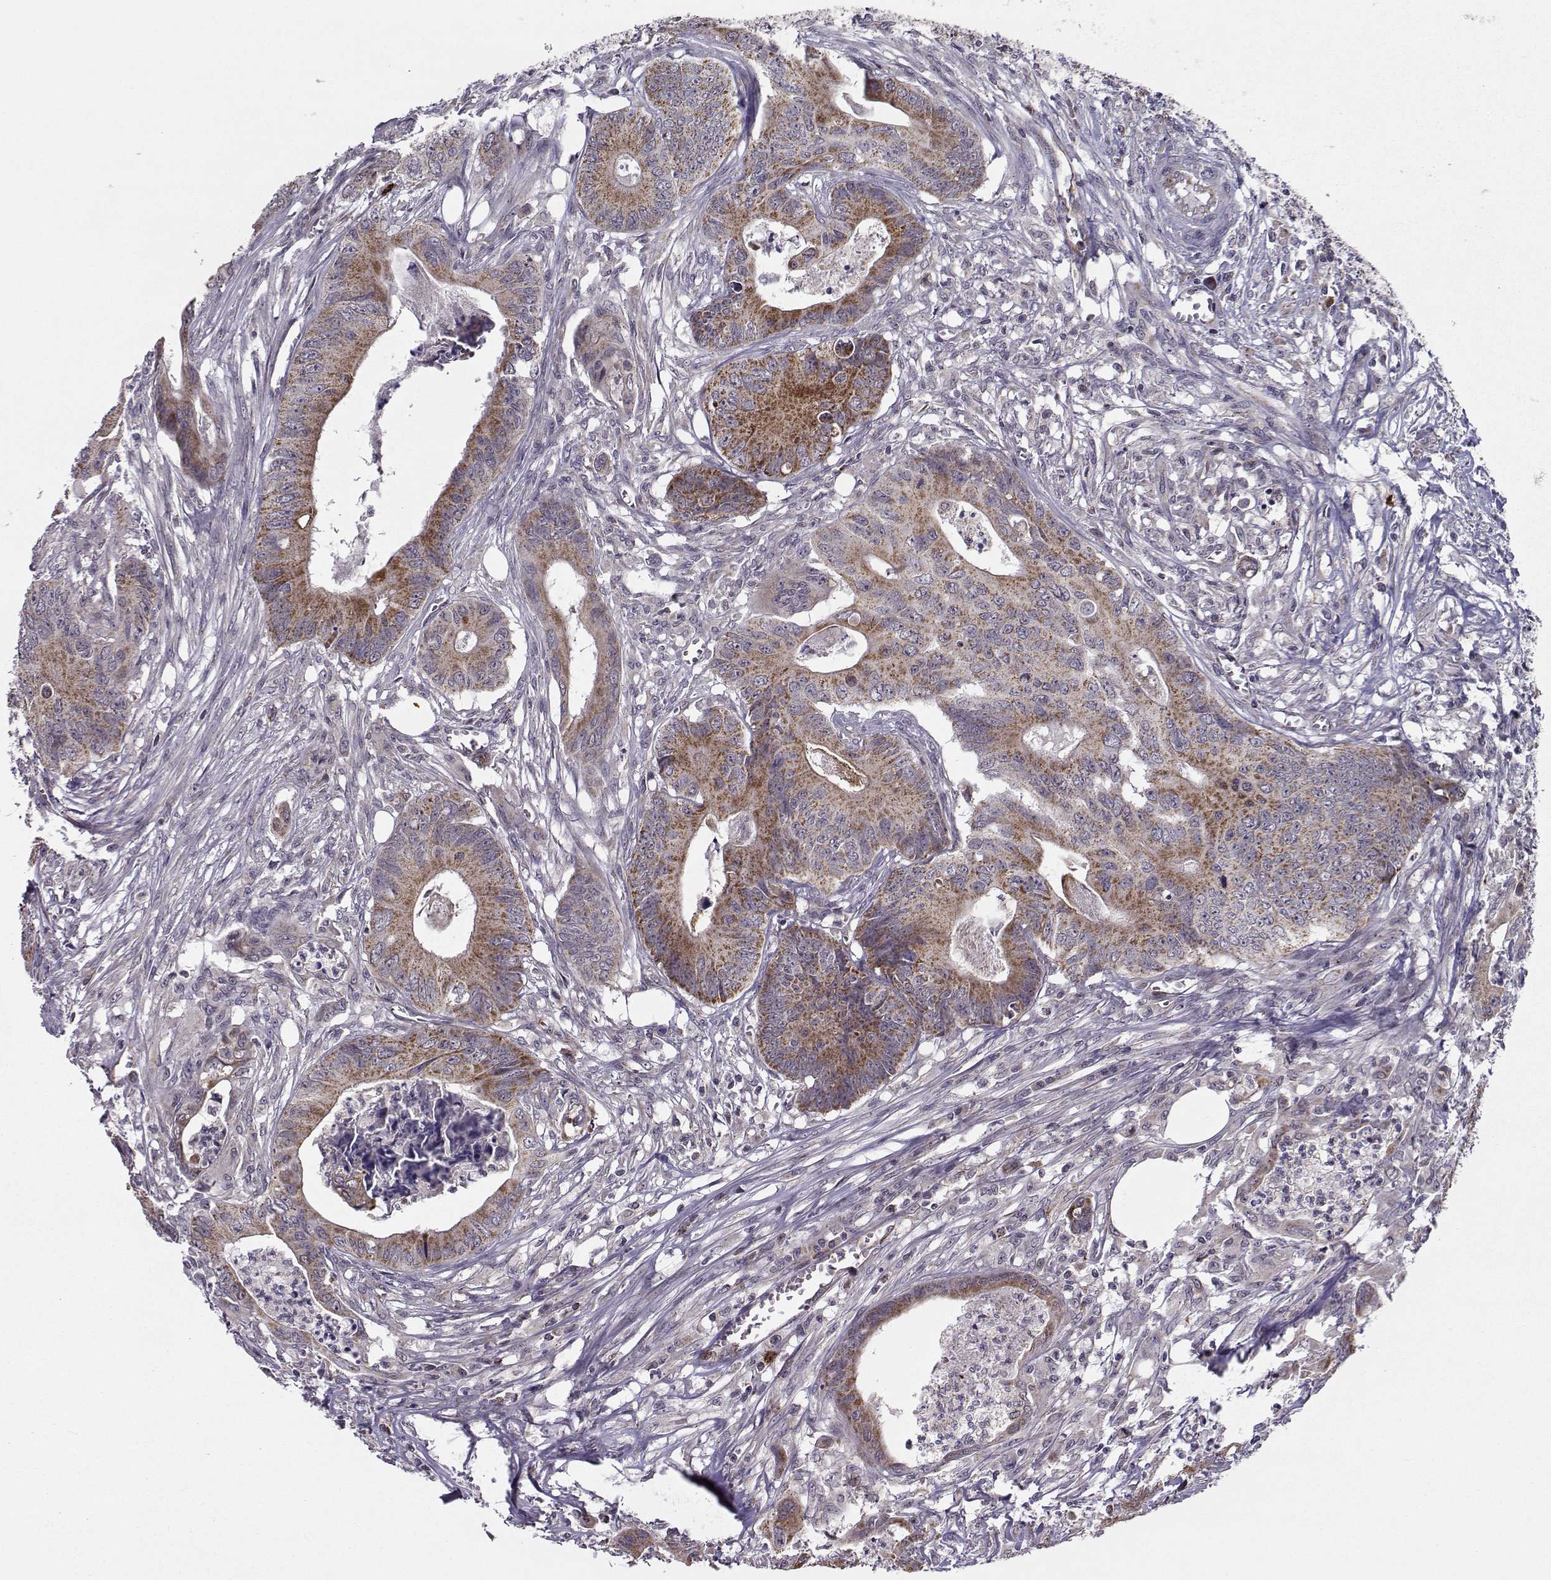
{"staining": {"intensity": "strong", "quantity": ">75%", "location": "cytoplasmic/membranous"}, "tissue": "colorectal cancer", "cell_type": "Tumor cells", "image_type": "cancer", "snomed": [{"axis": "morphology", "description": "Adenocarcinoma, NOS"}, {"axis": "topography", "description": "Colon"}], "caption": "Colorectal cancer (adenocarcinoma) was stained to show a protein in brown. There is high levels of strong cytoplasmic/membranous expression in about >75% of tumor cells.", "gene": "NECAB3", "patient": {"sex": "male", "age": 84}}